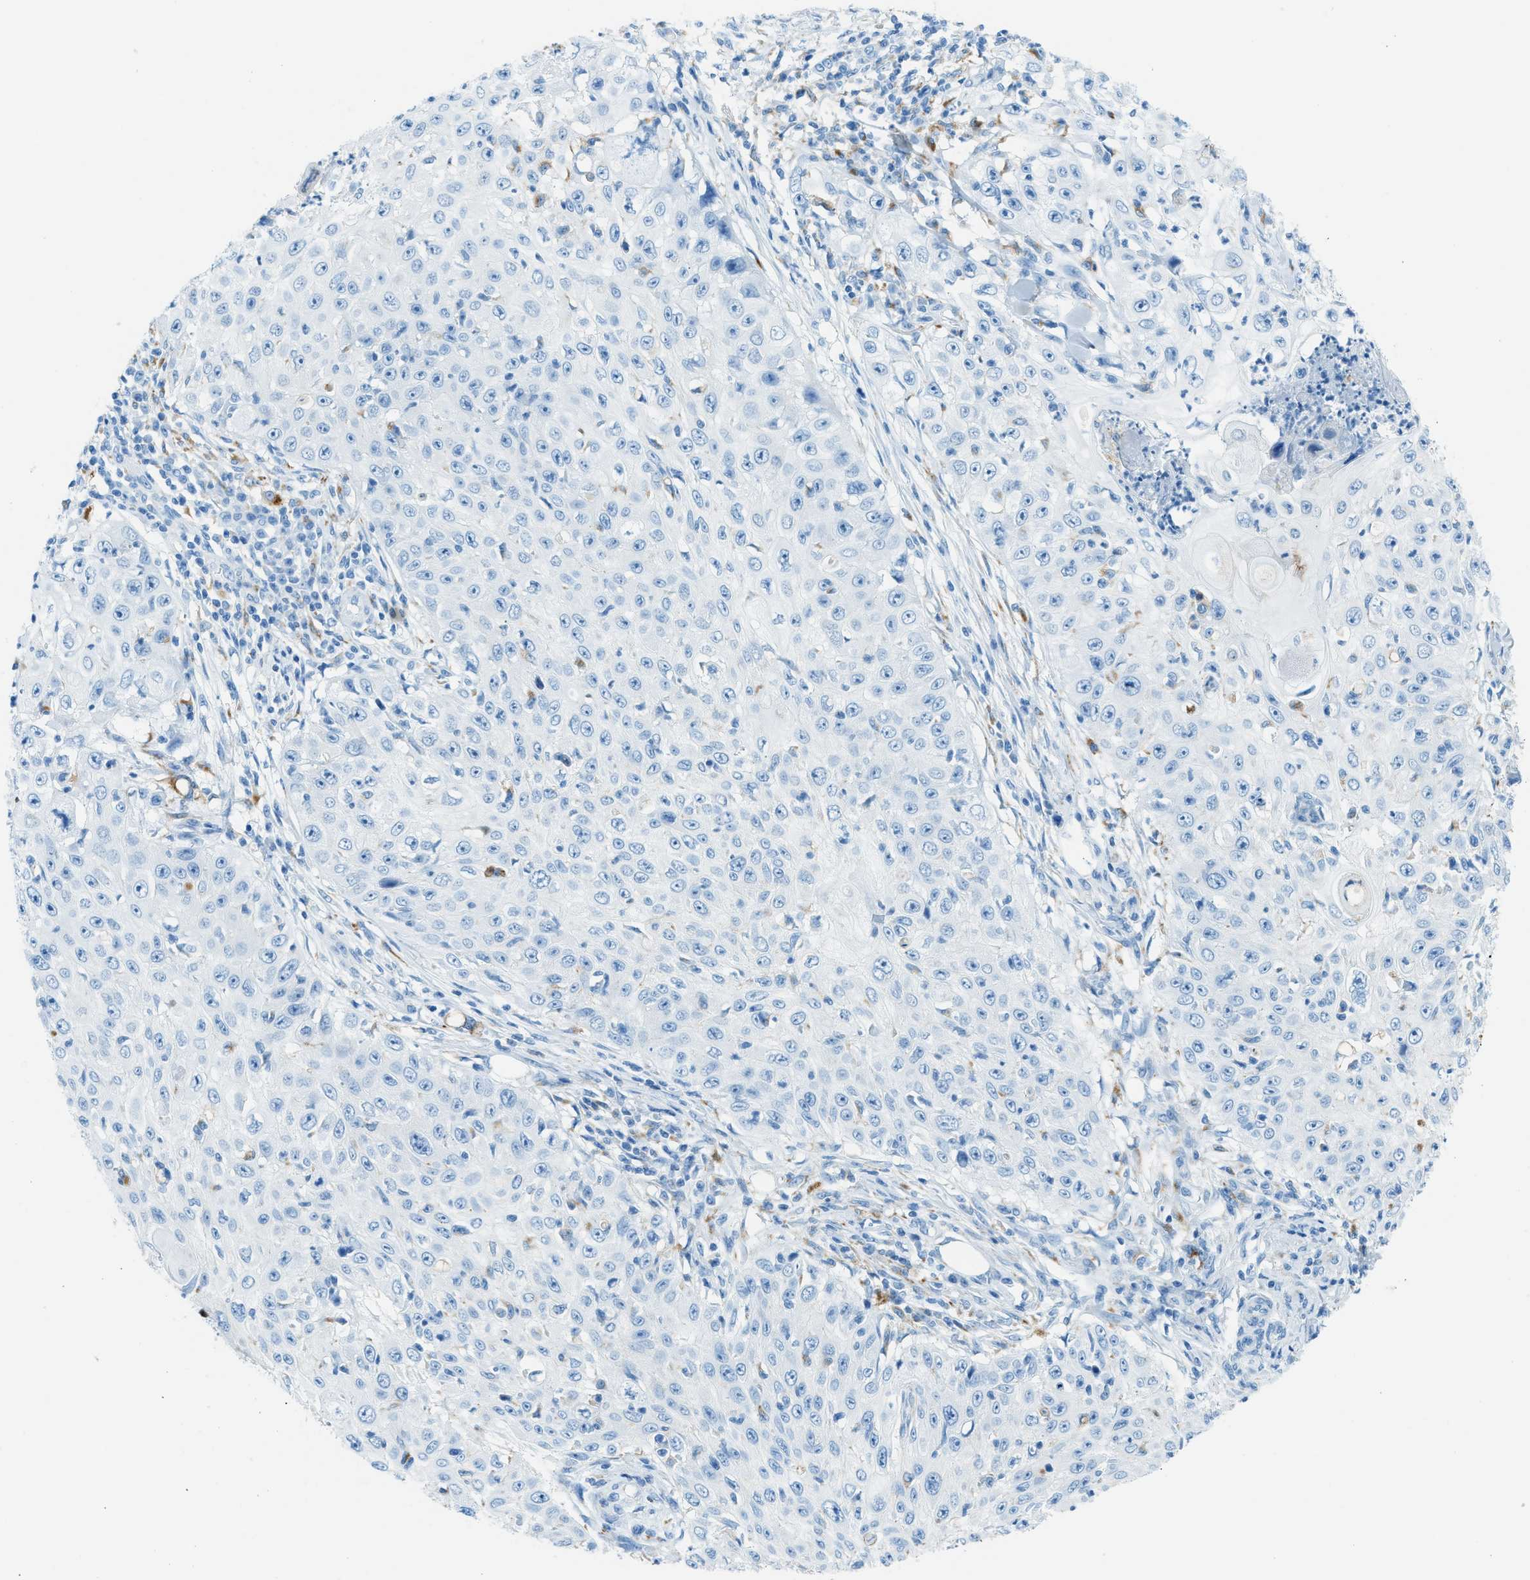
{"staining": {"intensity": "negative", "quantity": "none", "location": "none"}, "tissue": "skin cancer", "cell_type": "Tumor cells", "image_type": "cancer", "snomed": [{"axis": "morphology", "description": "Squamous cell carcinoma, NOS"}, {"axis": "topography", "description": "Skin"}], "caption": "IHC photomicrograph of neoplastic tissue: human skin squamous cell carcinoma stained with DAB (3,3'-diaminobenzidine) reveals no significant protein staining in tumor cells. (Brightfield microscopy of DAB immunohistochemistry at high magnification).", "gene": "C21orf62", "patient": {"sex": "male", "age": 86}}